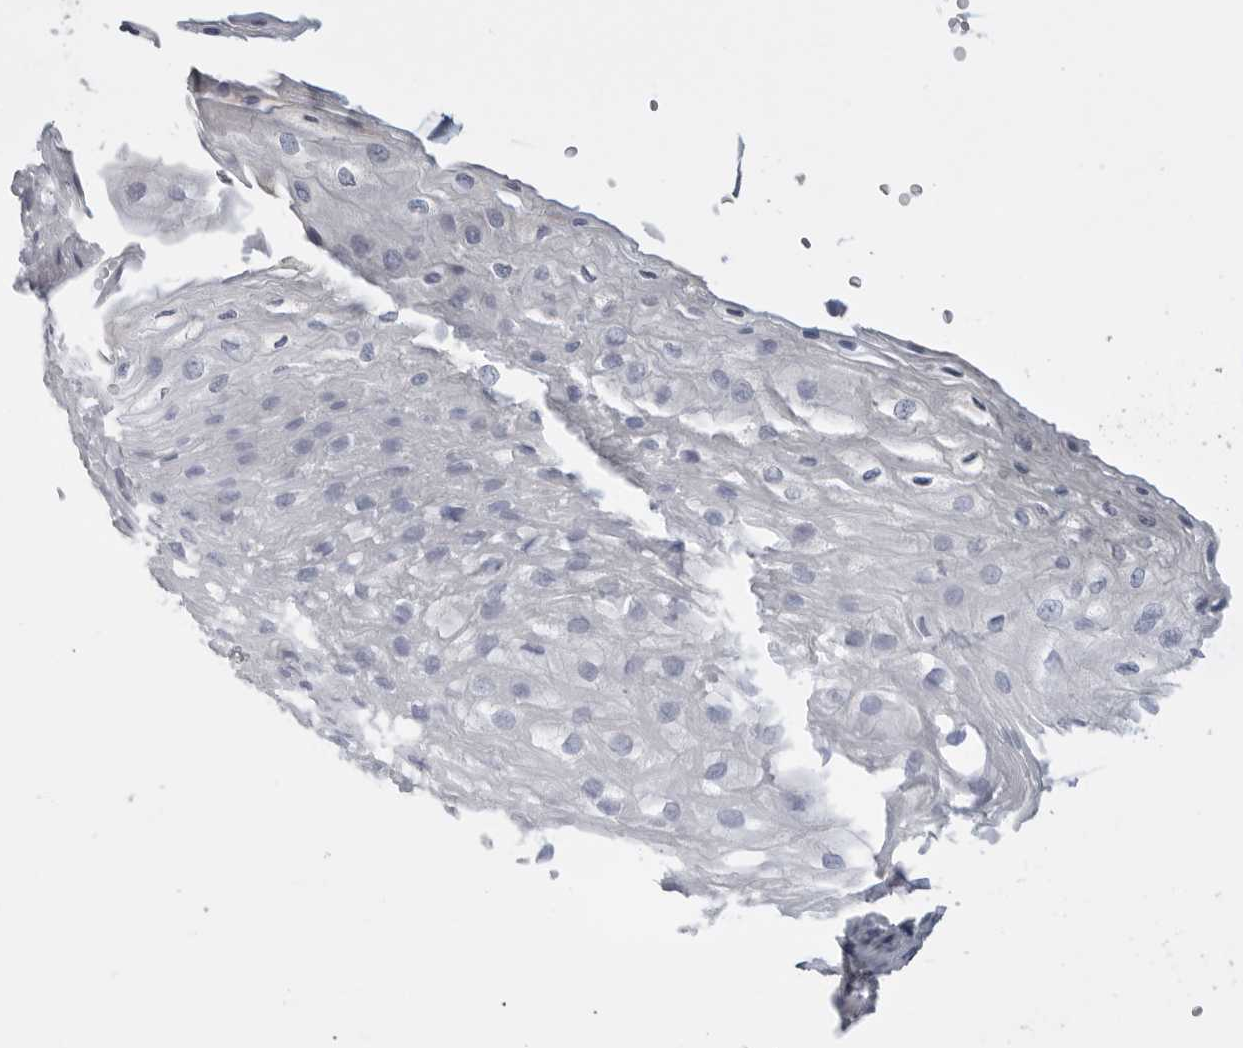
{"staining": {"intensity": "negative", "quantity": "none", "location": "none"}, "tissue": "esophagus", "cell_type": "Squamous epithelial cells", "image_type": "normal", "snomed": [{"axis": "morphology", "description": "Normal tissue, NOS"}, {"axis": "topography", "description": "Esophagus"}], "caption": "Immunohistochemical staining of unremarkable esophagus displays no significant expression in squamous epithelial cells.", "gene": "FABP6", "patient": {"sex": "female", "age": 66}}